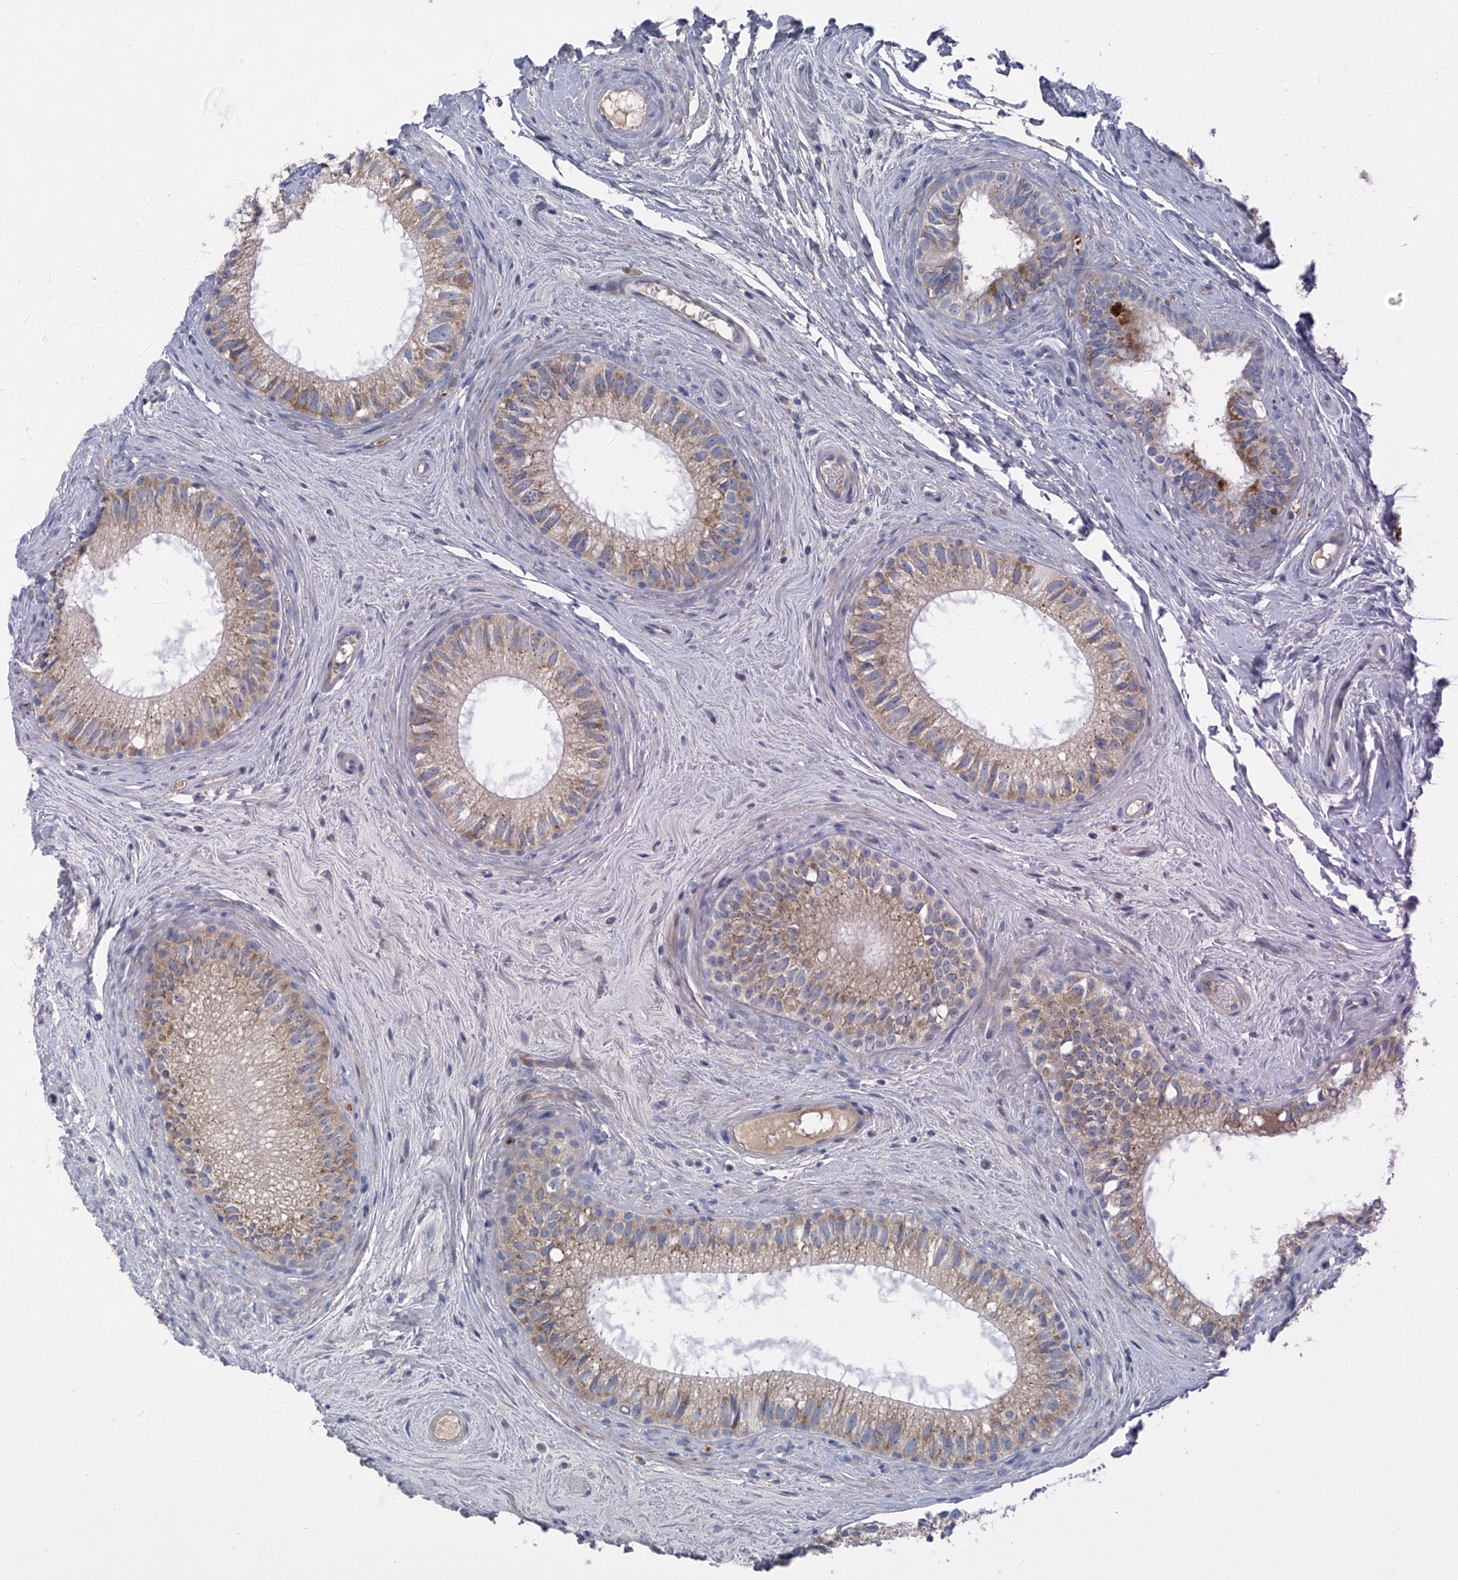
{"staining": {"intensity": "moderate", "quantity": "25%-75%", "location": "cytoplasmic/membranous"}, "tissue": "epididymis", "cell_type": "Glandular cells", "image_type": "normal", "snomed": [{"axis": "morphology", "description": "Normal tissue, NOS"}, {"axis": "topography", "description": "Epididymis"}], "caption": "Immunohistochemical staining of benign epididymis displays 25%-75% levels of moderate cytoplasmic/membranous protein staining in about 25%-75% of glandular cells.", "gene": "SLCO4A1", "patient": {"sex": "male", "age": 71}}